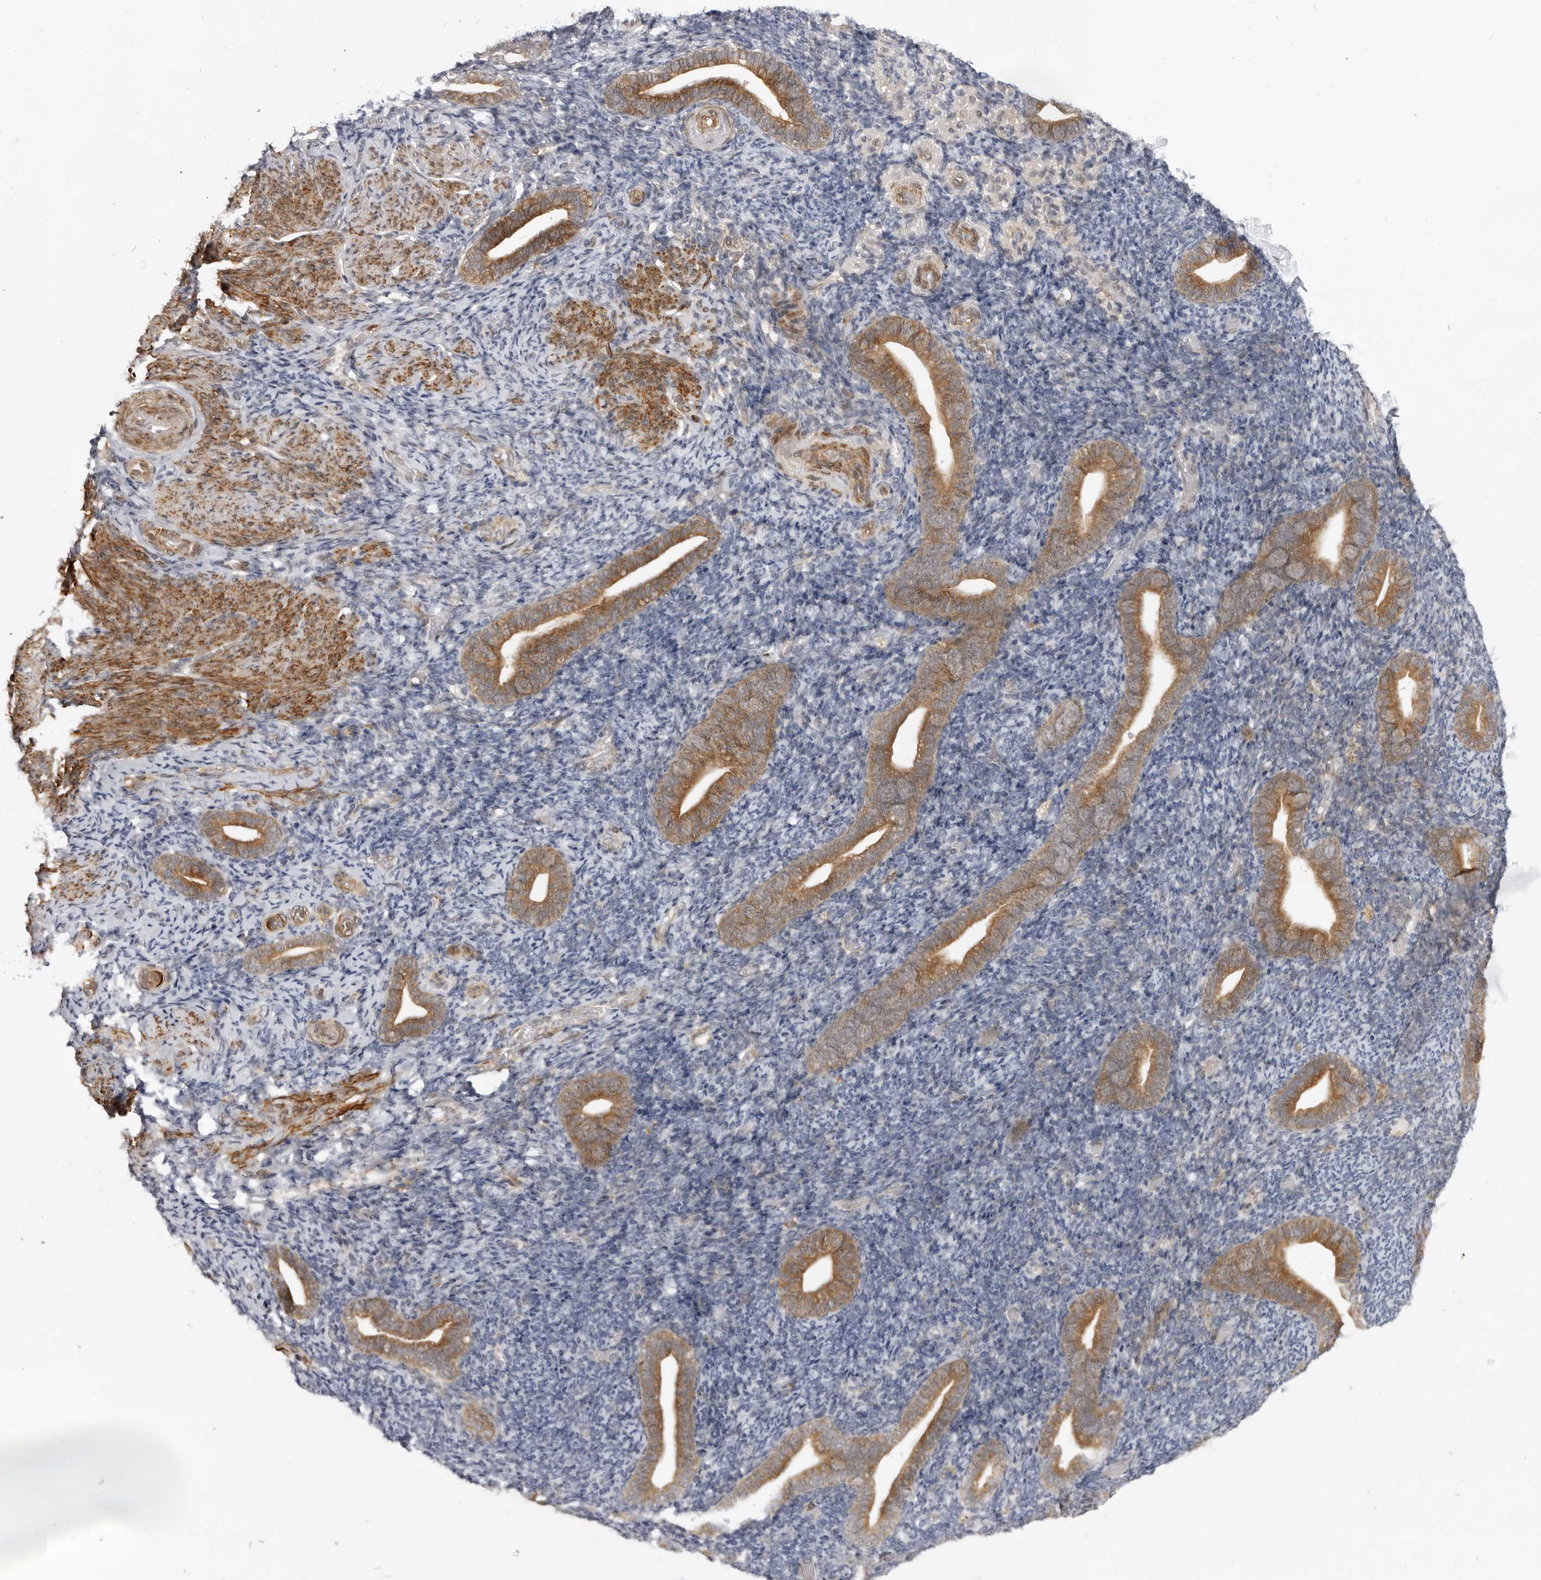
{"staining": {"intensity": "weak", "quantity": "<25%", "location": "cytoplasmic/membranous"}, "tissue": "endometrium", "cell_type": "Cells in endometrial stroma", "image_type": "normal", "snomed": [{"axis": "morphology", "description": "Normal tissue, NOS"}, {"axis": "topography", "description": "Endometrium"}], "caption": "A high-resolution photomicrograph shows immunohistochemistry (IHC) staining of normal endometrium, which reveals no significant expression in cells in endometrial stroma.", "gene": "SRGAP2", "patient": {"sex": "female", "age": 51}}